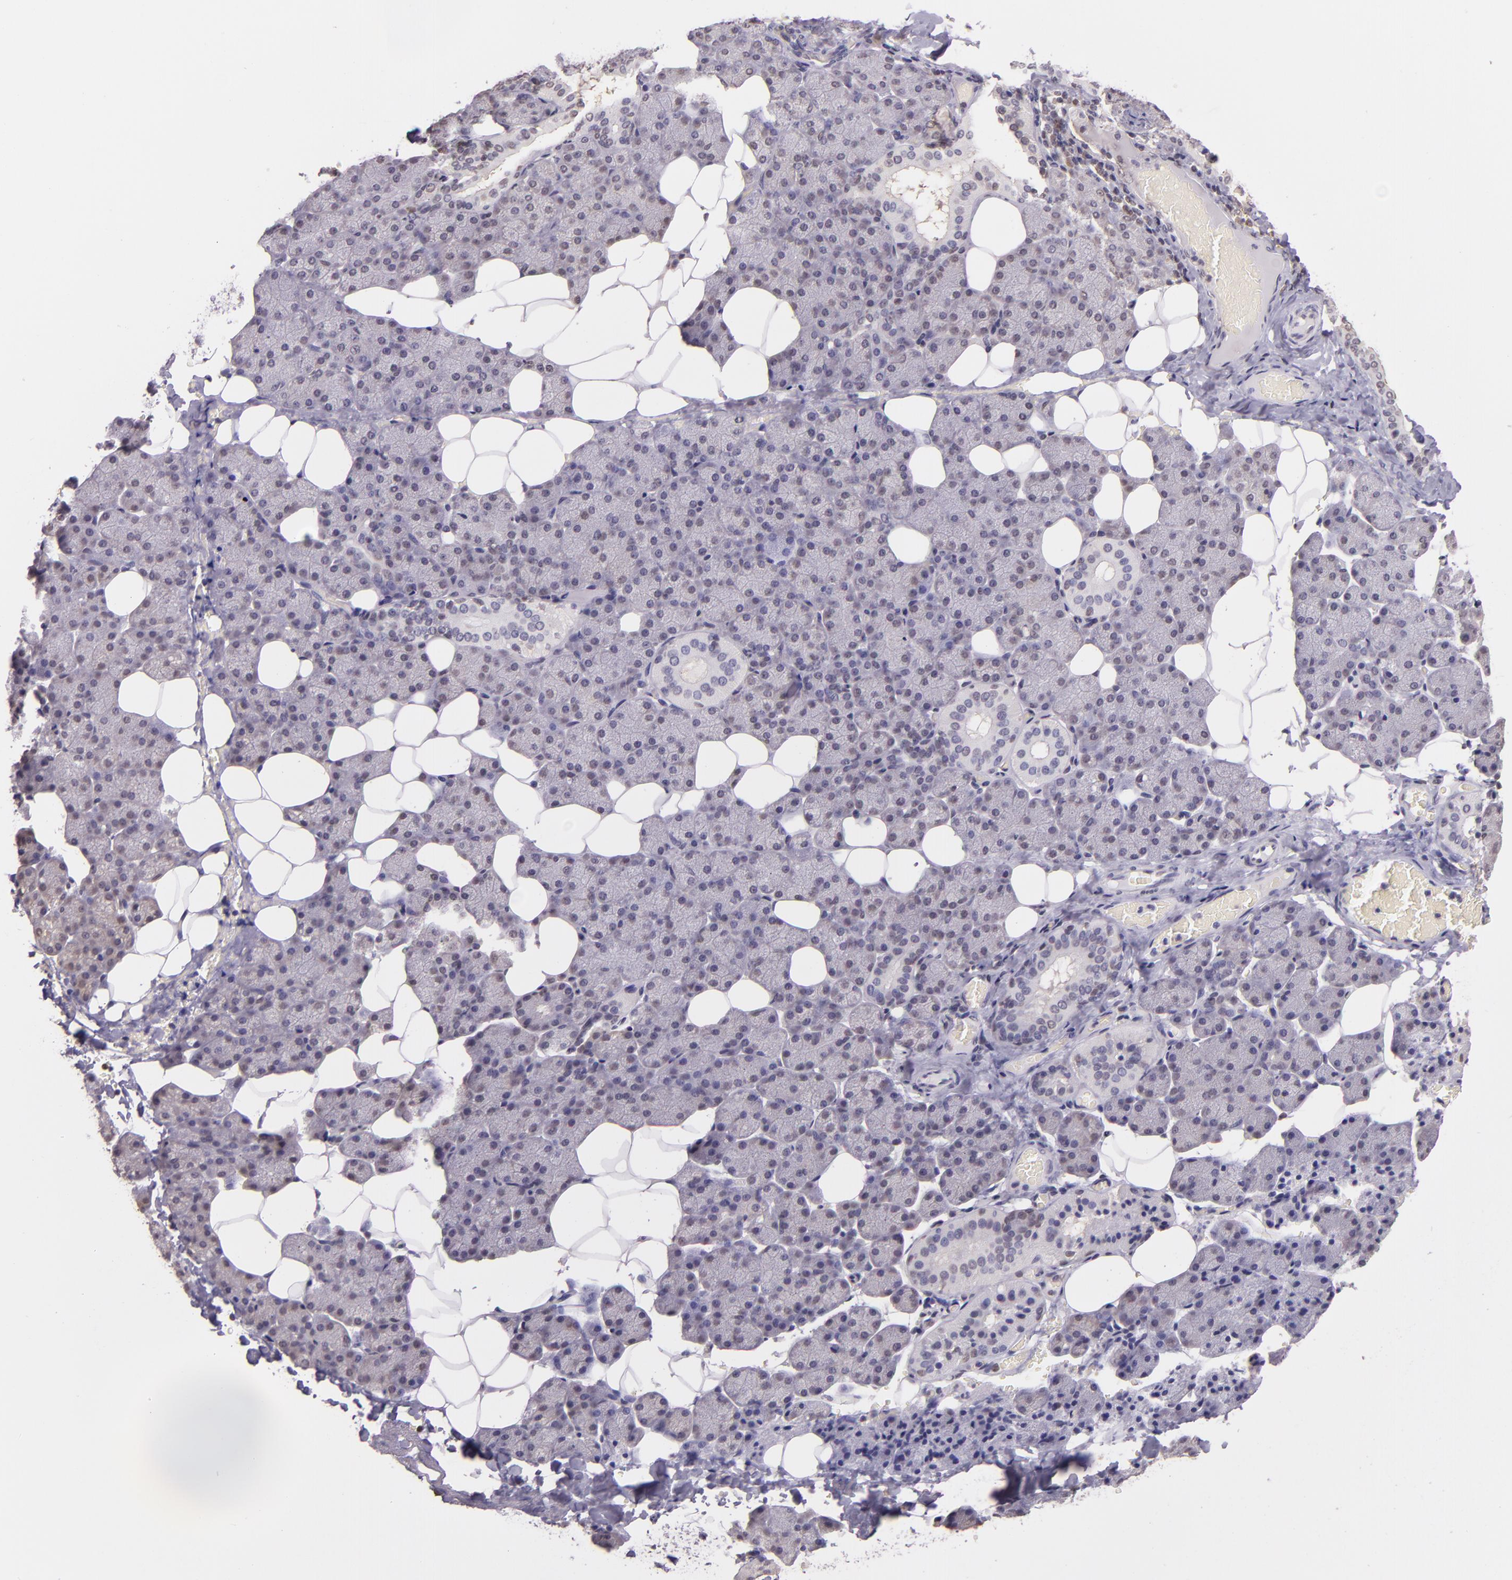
{"staining": {"intensity": "weak", "quantity": "<25%", "location": "nuclear"}, "tissue": "salivary gland", "cell_type": "Glandular cells", "image_type": "normal", "snomed": [{"axis": "morphology", "description": "Normal tissue, NOS"}, {"axis": "topography", "description": "Lymph node"}, {"axis": "topography", "description": "Salivary gland"}], "caption": "High magnification brightfield microscopy of benign salivary gland stained with DAB (3,3'-diaminobenzidine) (brown) and counterstained with hematoxylin (blue): glandular cells show no significant staining. (DAB immunohistochemistry (IHC), high magnification).", "gene": "HSPA8", "patient": {"sex": "male", "age": 8}}